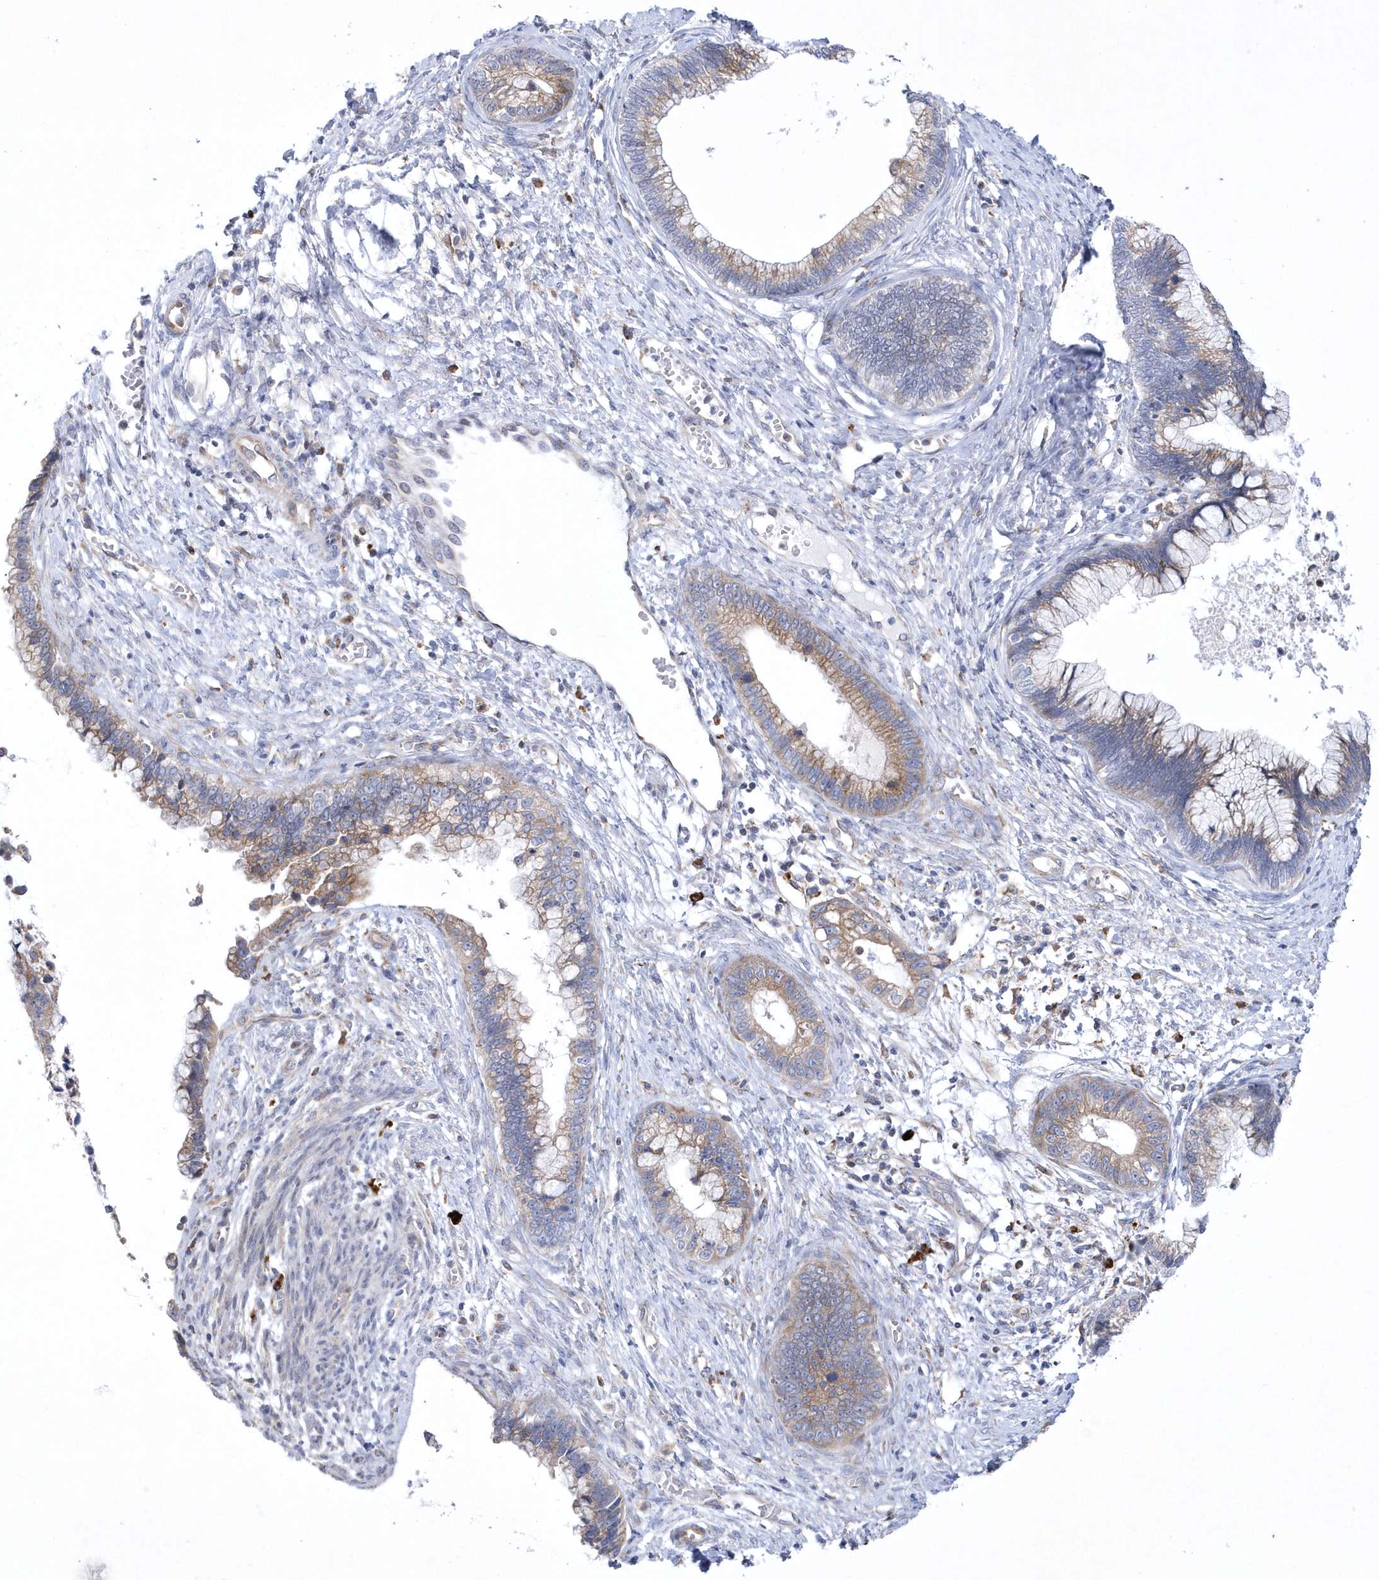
{"staining": {"intensity": "moderate", "quantity": "25%-75%", "location": "cytoplasmic/membranous"}, "tissue": "cervical cancer", "cell_type": "Tumor cells", "image_type": "cancer", "snomed": [{"axis": "morphology", "description": "Adenocarcinoma, NOS"}, {"axis": "topography", "description": "Cervix"}], "caption": "Tumor cells reveal moderate cytoplasmic/membranous expression in about 25%-75% of cells in cervical cancer.", "gene": "MED31", "patient": {"sex": "female", "age": 44}}